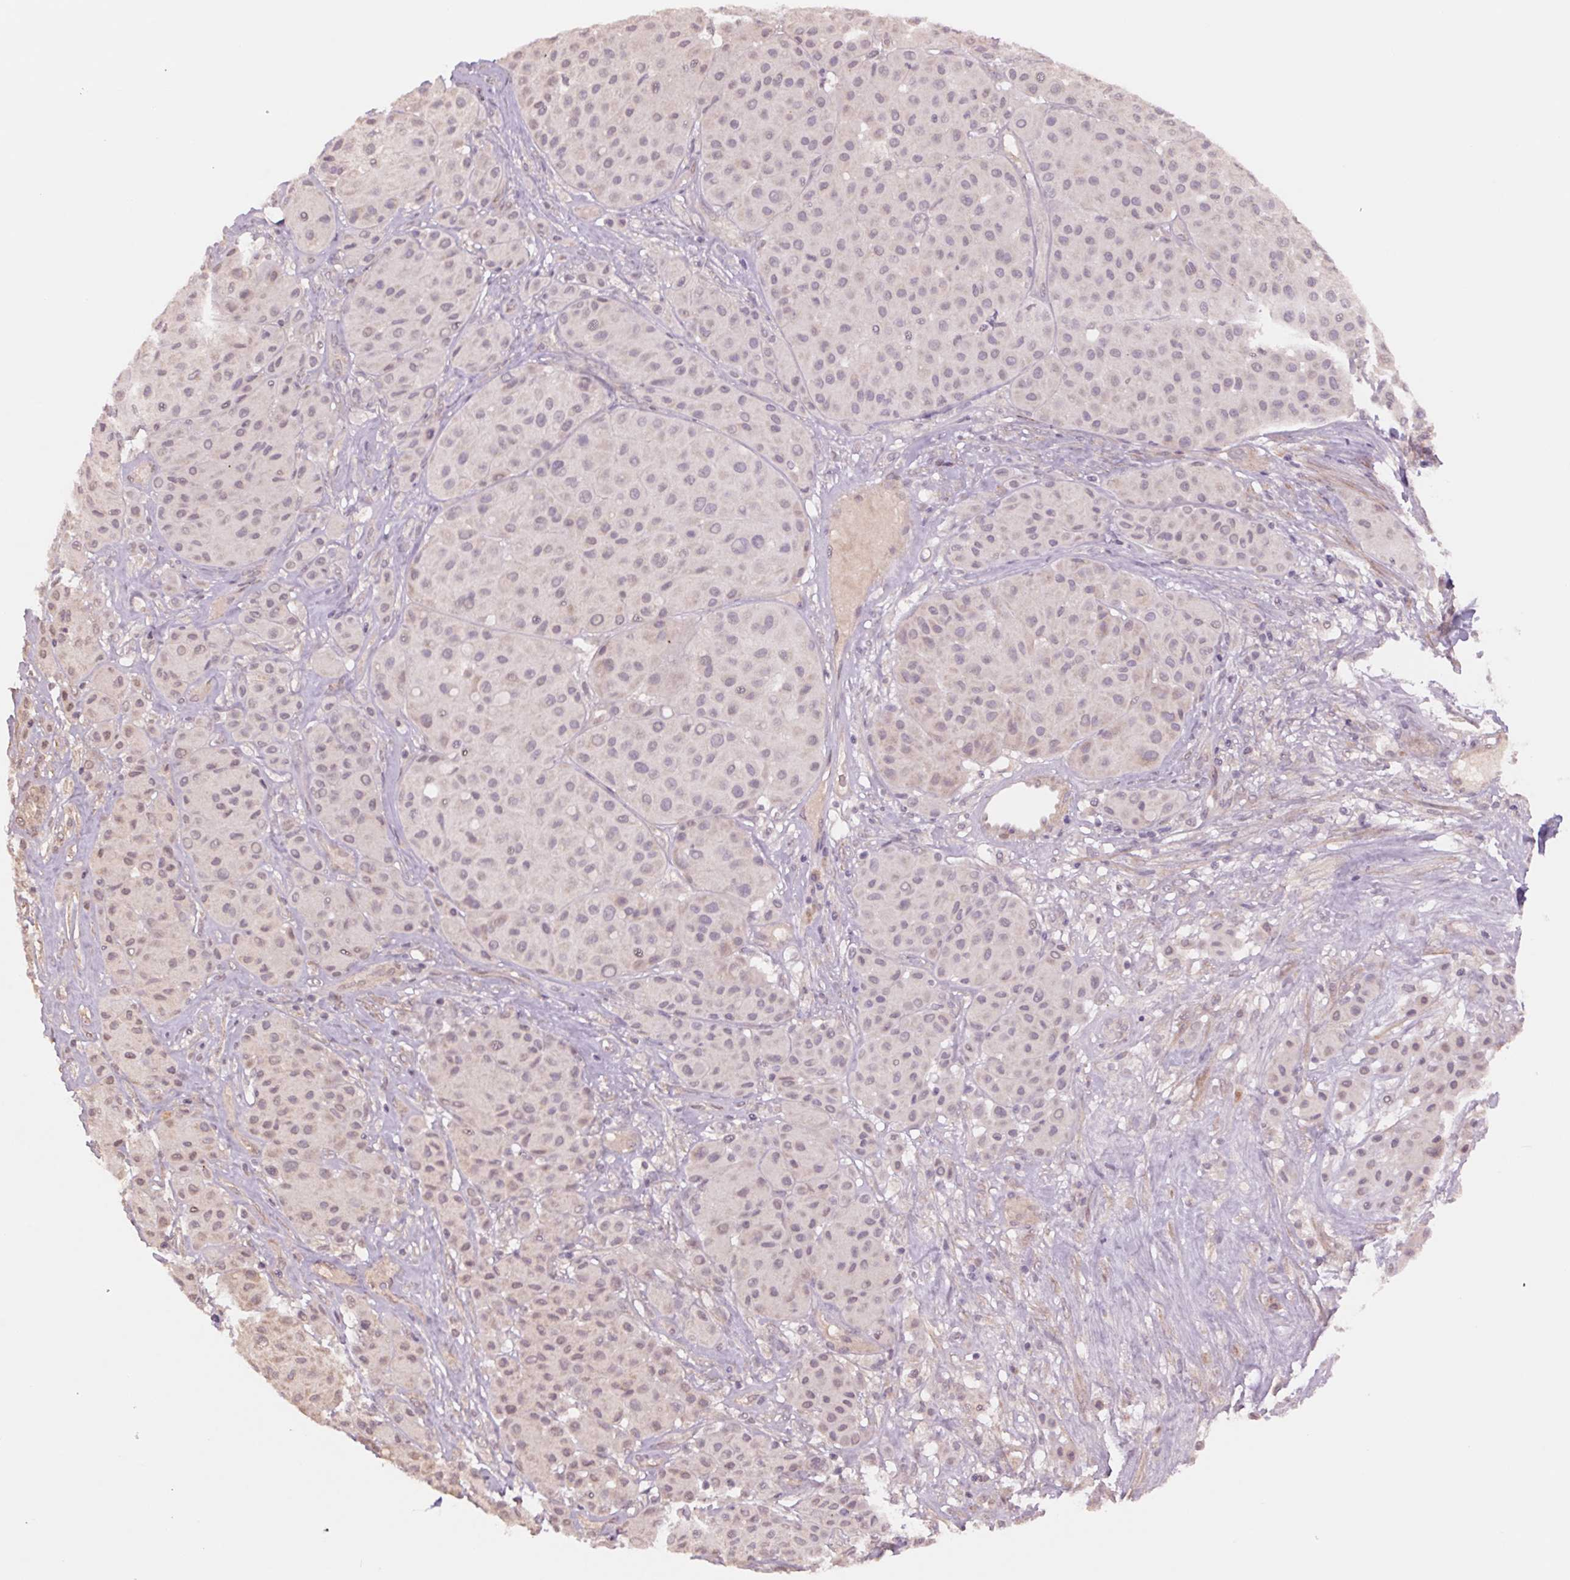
{"staining": {"intensity": "negative", "quantity": "none", "location": "none"}, "tissue": "melanoma", "cell_type": "Tumor cells", "image_type": "cancer", "snomed": [{"axis": "morphology", "description": "Malignant melanoma, Metastatic site"}, {"axis": "topography", "description": "Smooth muscle"}], "caption": "DAB (3,3'-diaminobenzidine) immunohistochemical staining of melanoma displays no significant positivity in tumor cells.", "gene": "PPIA", "patient": {"sex": "male", "age": 41}}